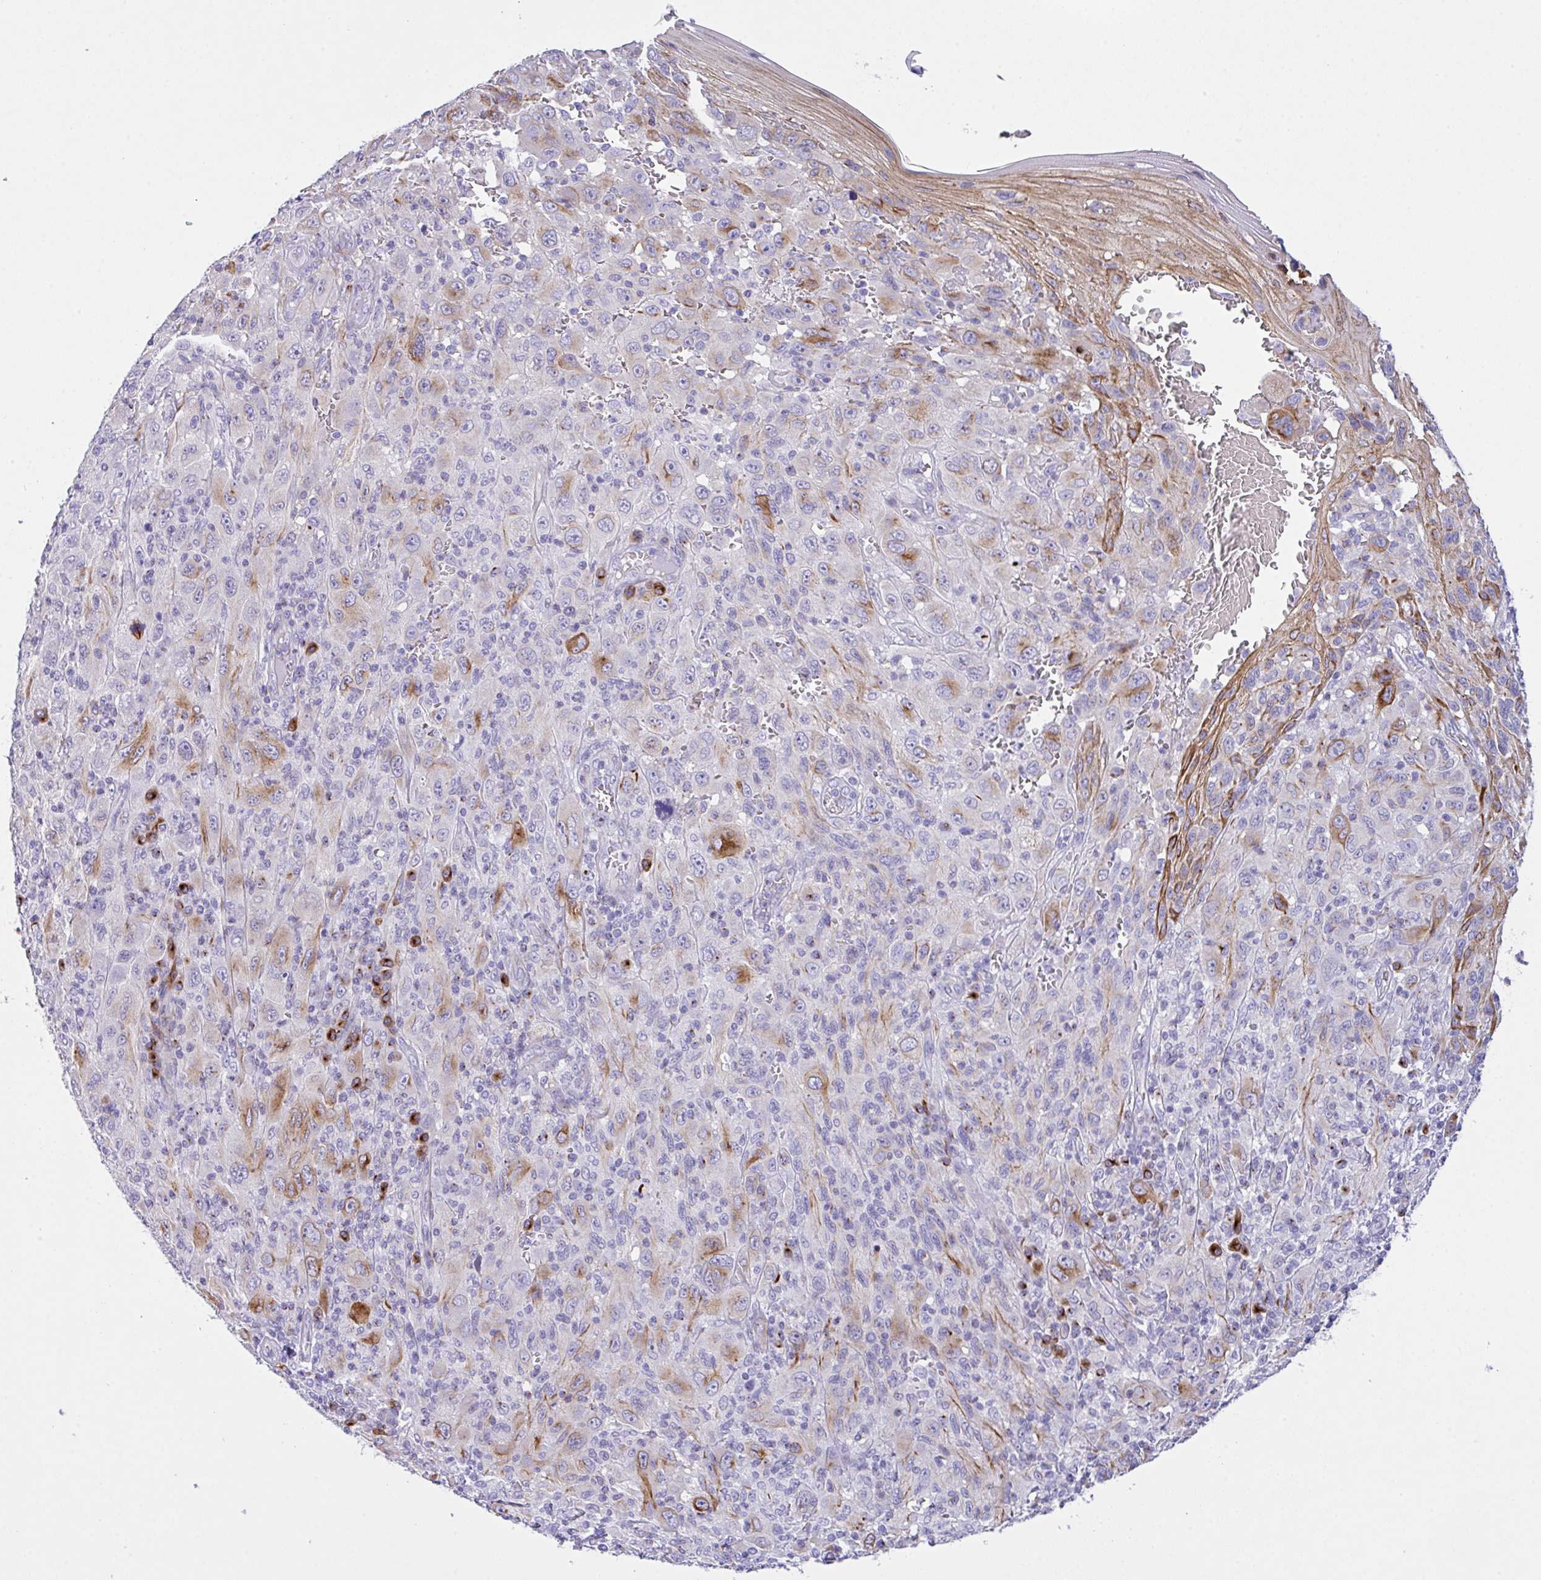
{"staining": {"intensity": "moderate", "quantity": "<25%", "location": "cytoplasmic/membranous"}, "tissue": "melanoma", "cell_type": "Tumor cells", "image_type": "cancer", "snomed": [{"axis": "morphology", "description": "Malignant melanoma, NOS"}, {"axis": "topography", "description": "Skin"}], "caption": "Tumor cells show low levels of moderate cytoplasmic/membranous staining in about <25% of cells in malignant melanoma.", "gene": "FBXL20", "patient": {"sex": "female", "age": 91}}